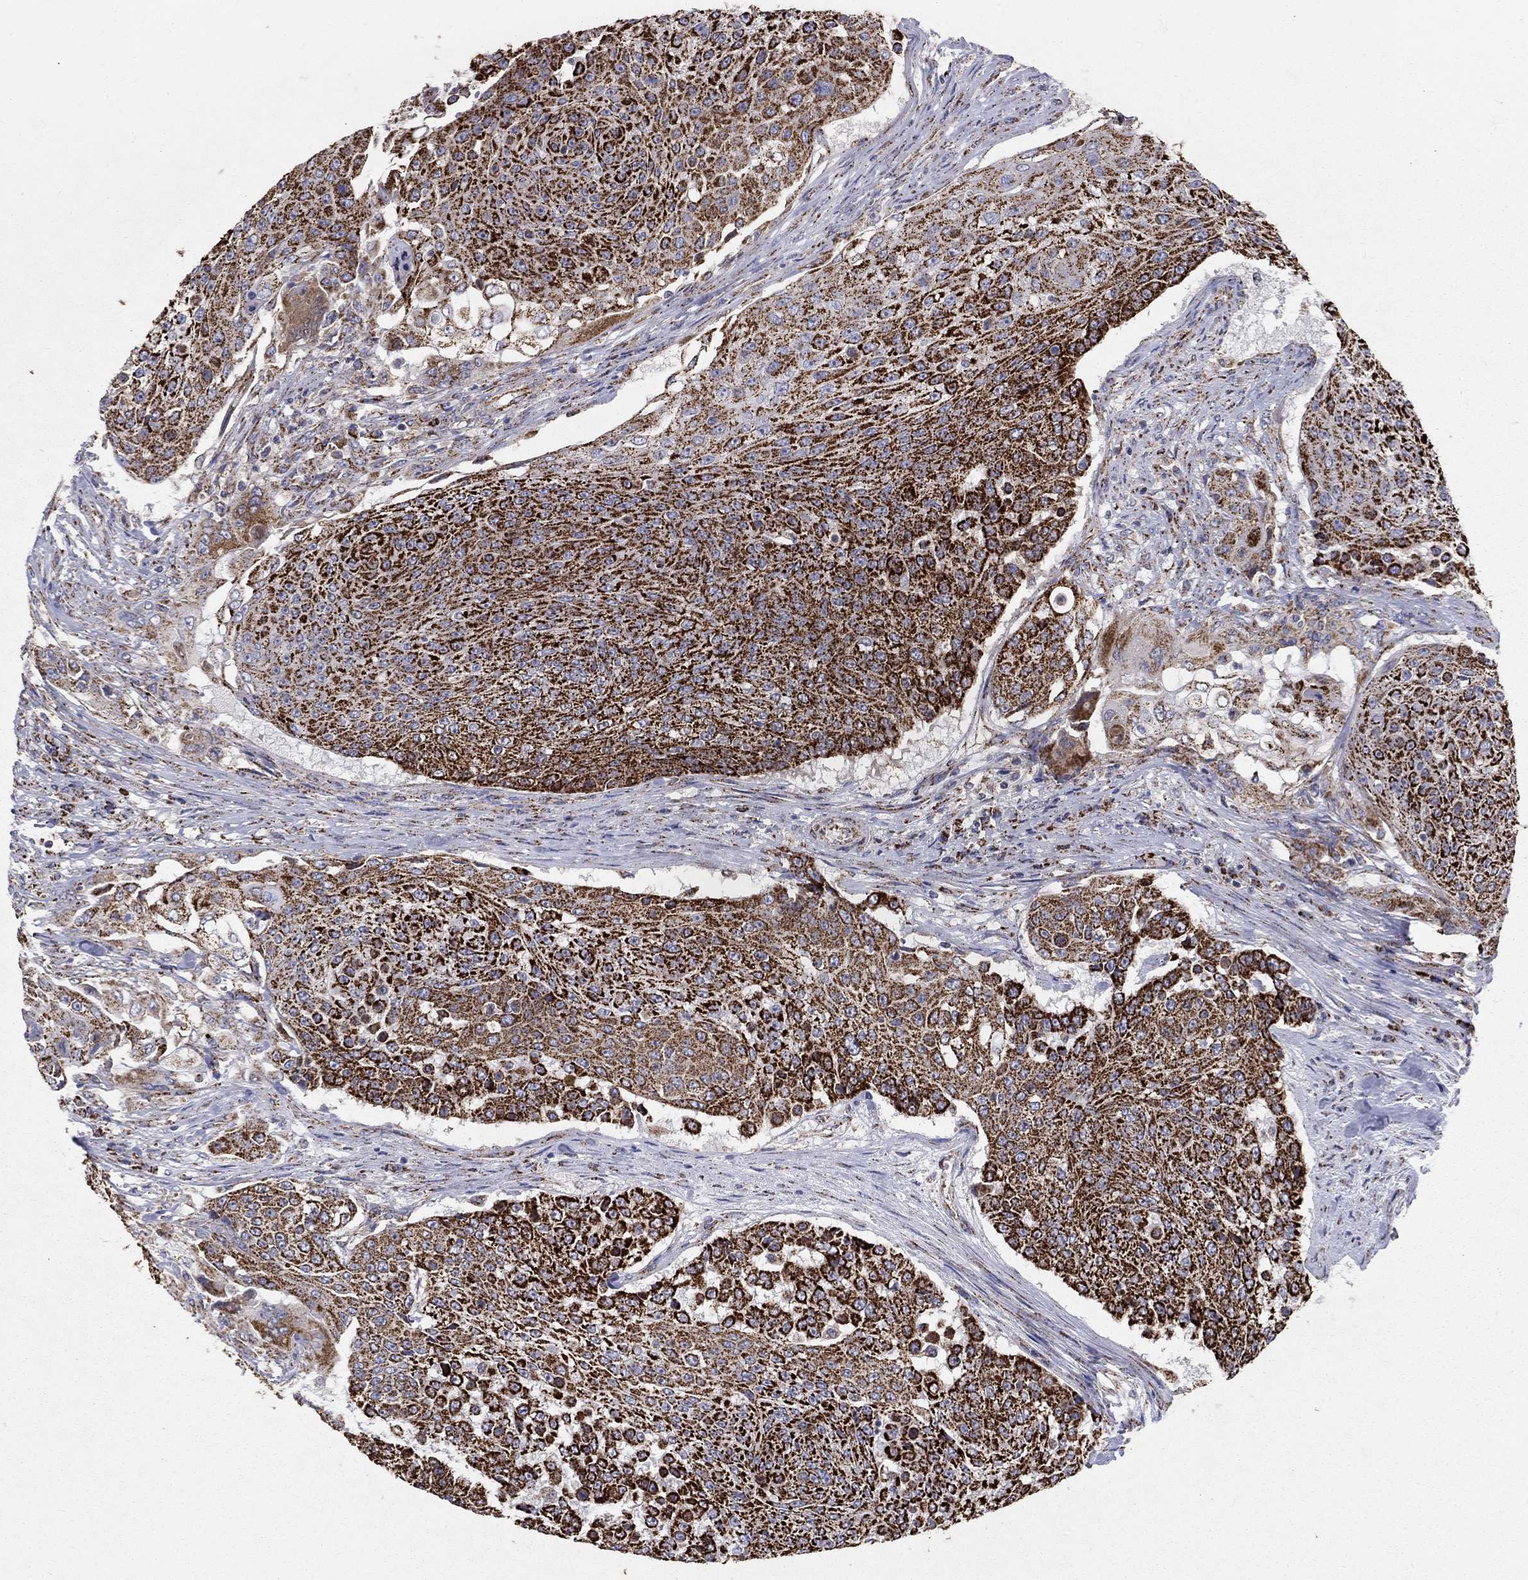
{"staining": {"intensity": "strong", "quantity": ">75%", "location": "cytoplasmic/membranous"}, "tissue": "urothelial cancer", "cell_type": "Tumor cells", "image_type": "cancer", "snomed": [{"axis": "morphology", "description": "Urothelial carcinoma, High grade"}, {"axis": "topography", "description": "Urinary bladder"}], "caption": "Tumor cells reveal strong cytoplasmic/membranous expression in about >75% of cells in urothelial cancer.", "gene": "GCSH", "patient": {"sex": "female", "age": 63}}